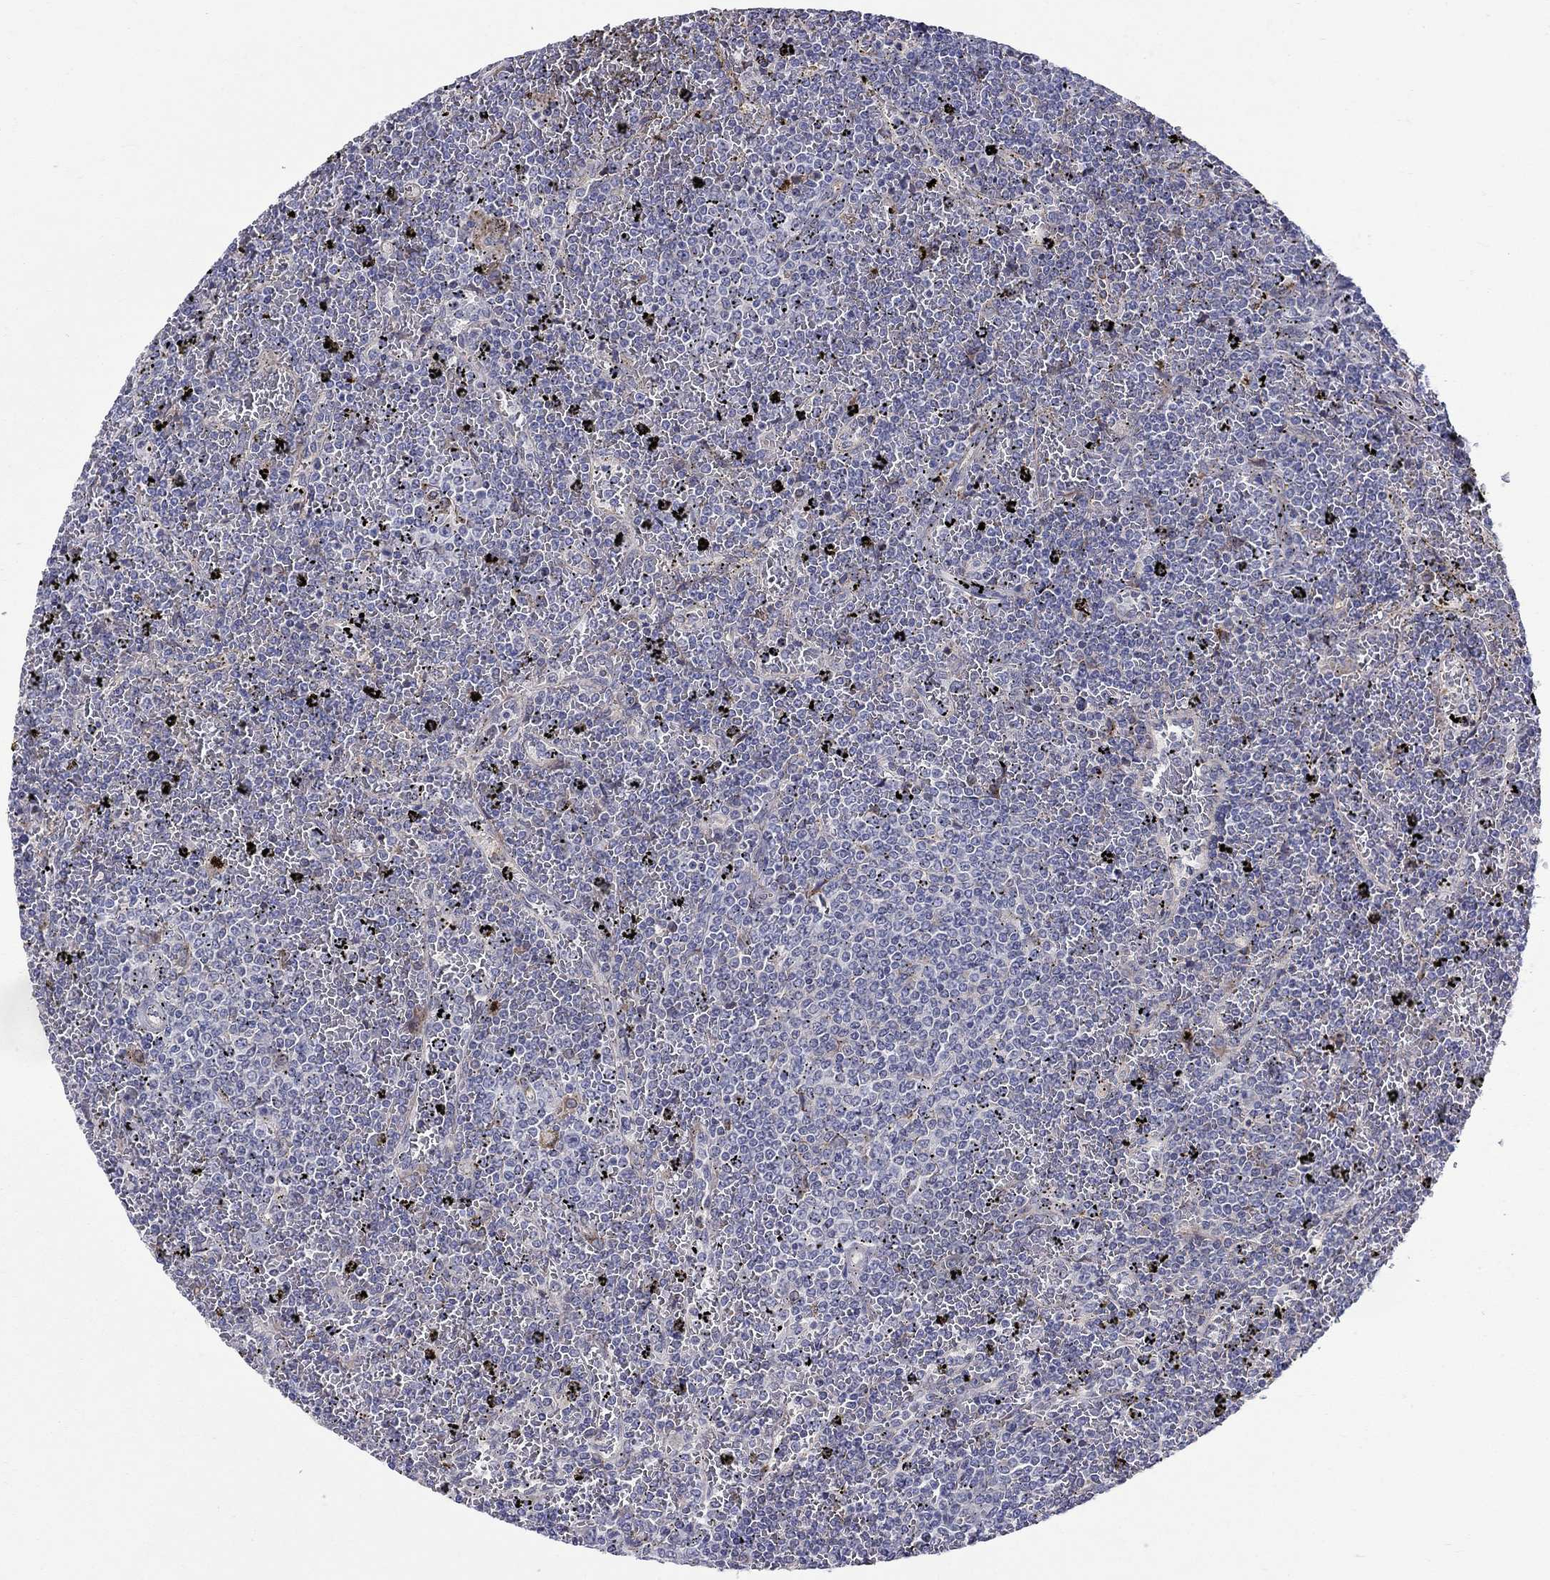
{"staining": {"intensity": "negative", "quantity": "none", "location": "none"}, "tissue": "lymphoma", "cell_type": "Tumor cells", "image_type": "cancer", "snomed": [{"axis": "morphology", "description": "Malignant lymphoma, non-Hodgkin's type, Low grade"}, {"axis": "topography", "description": "Spleen"}], "caption": "A photomicrograph of malignant lymphoma, non-Hodgkin's type (low-grade) stained for a protein exhibits no brown staining in tumor cells.", "gene": "QRFPR", "patient": {"sex": "female", "age": 77}}